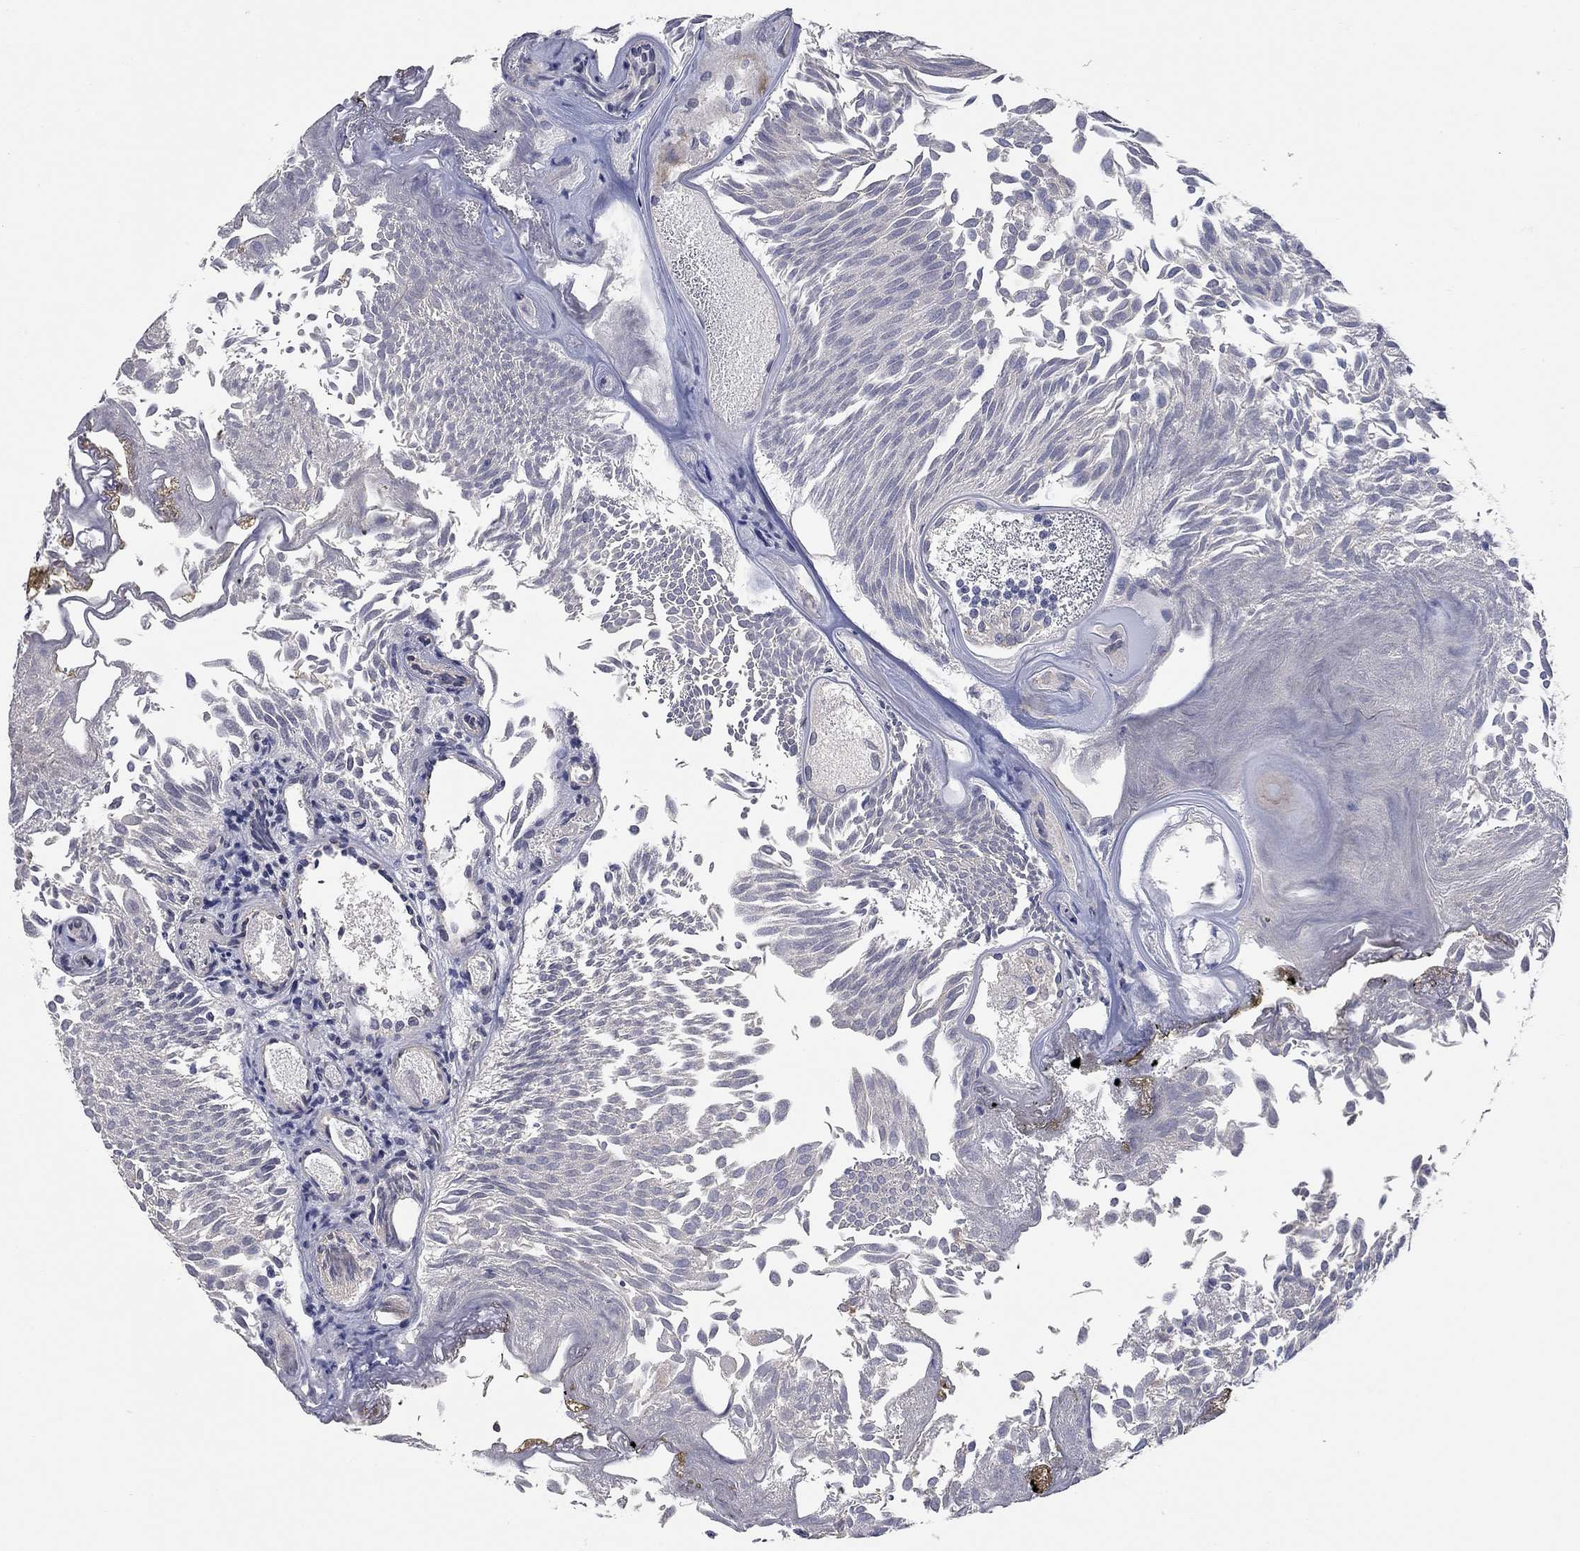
{"staining": {"intensity": "negative", "quantity": "none", "location": "none"}, "tissue": "urothelial cancer", "cell_type": "Tumor cells", "image_type": "cancer", "snomed": [{"axis": "morphology", "description": "Urothelial carcinoma, Low grade"}, {"axis": "topography", "description": "Urinary bladder"}], "caption": "This is a micrograph of immunohistochemistry staining of urothelial cancer, which shows no positivity in tumor cells.", "gene": "WASF3", "patient": {"sex": "male", "age": 52}}